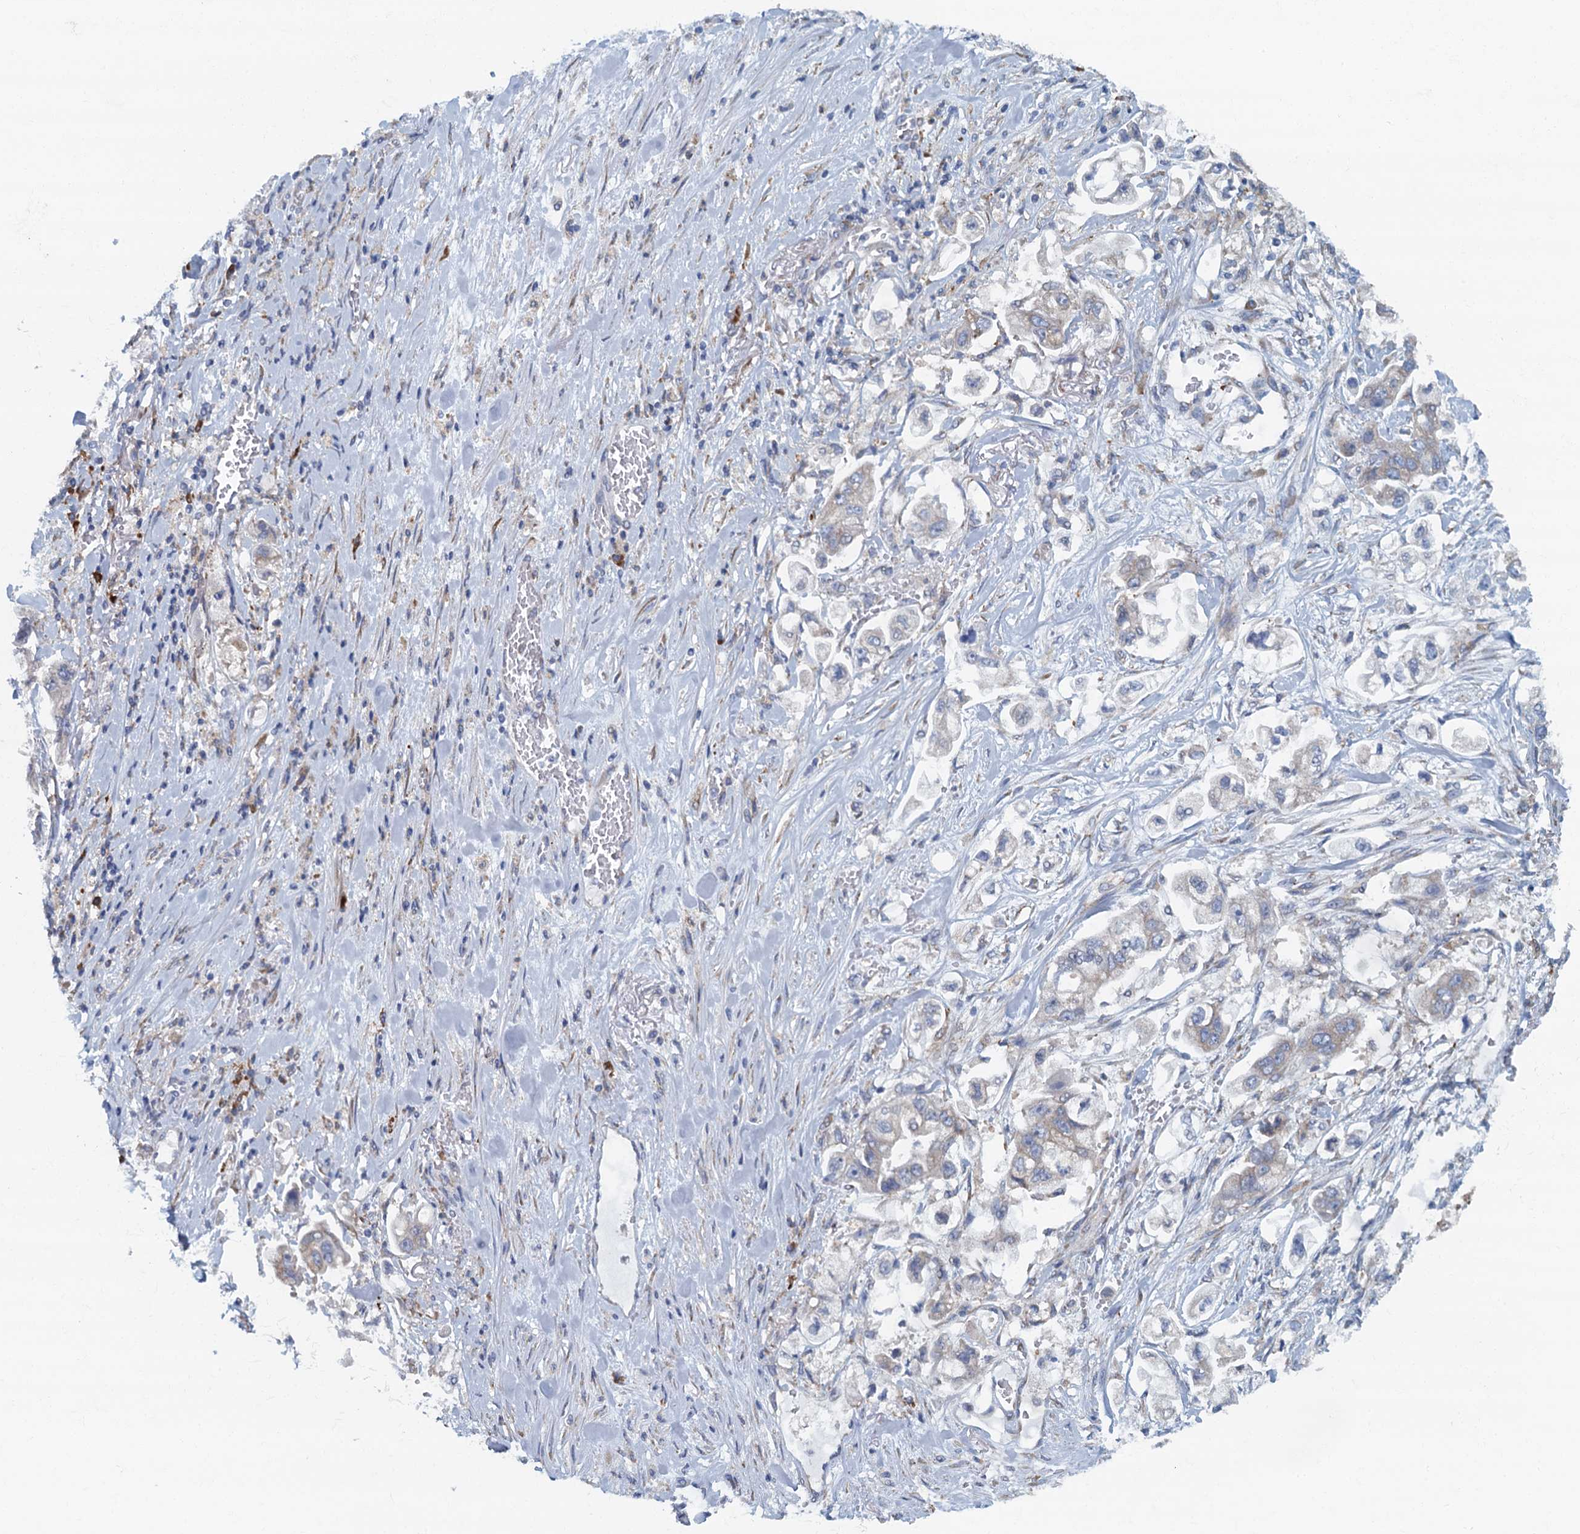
{"staining": {"intensity": "negative", "quantity": "none", "location": "none"}, "tissue": "stomach cancer", "cell_type": "Tumor cells", "image_type": "cancer", "snomed": [{"axis": "morphology", "description": "Adenocarcinoma, NOS"}, {"axis": "topography", "description": "Stomach"}], "caption": "This is an IHC micrograph of human stomach cancer (adenocarcinoma). There is no staining in tumor cells.", "gene": "MYDGF", "patient": {"sex": "male", "age": 62}}